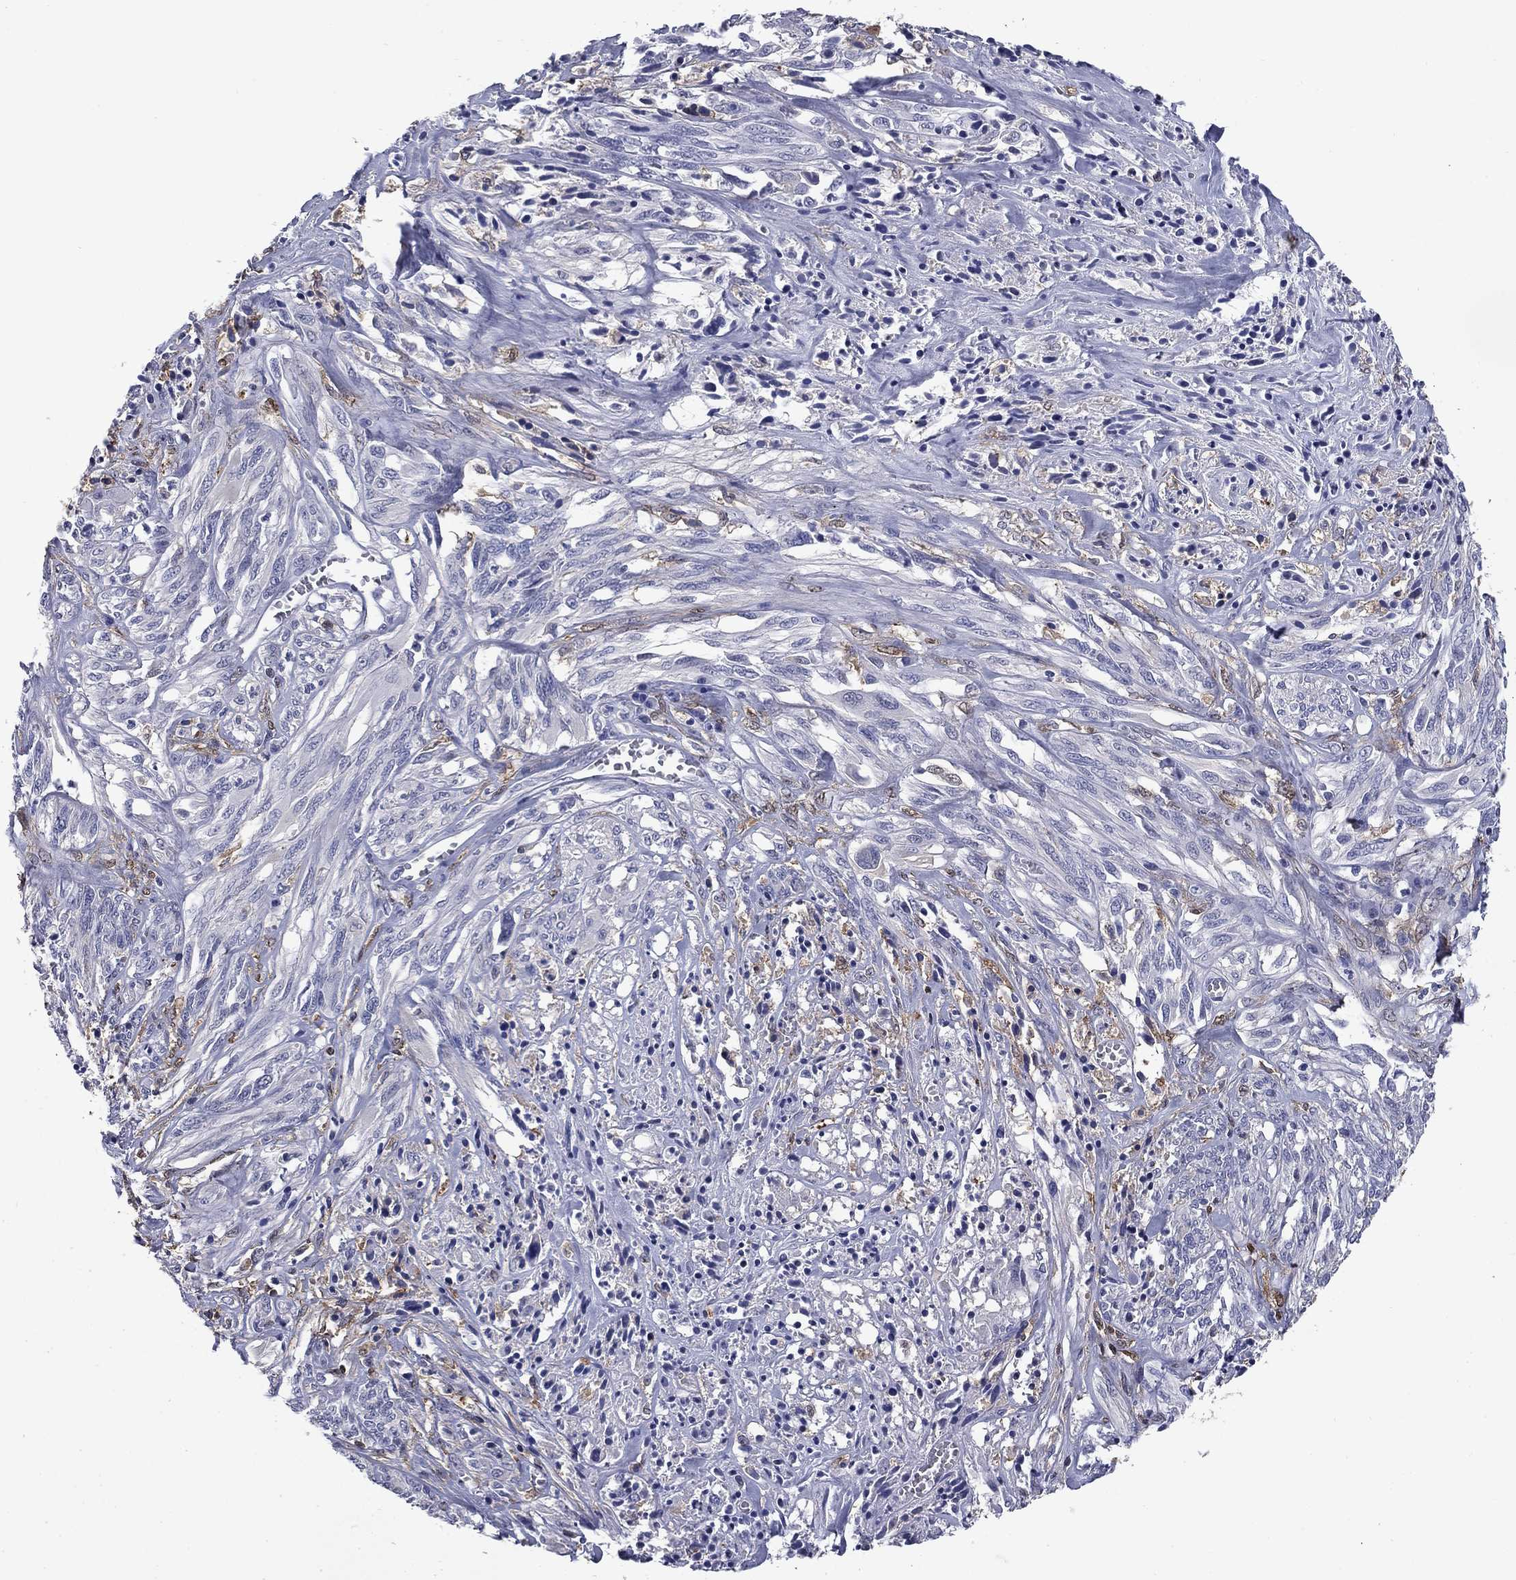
{"staining": {"intensity": "negative", "quantity": "none", "location": "none"}, "tissue": "melanoma", "cell_type": "Tumor cells", "image_type": "cancer", "snomed": [{"axis": "morphology", "description": "Malignant melanoma, NOS"}, {"axis": "topography", "description": "Skin"}], "caption": "Tumor cells are negative for brown protein staining in melanoma.", "gene": "BCL2L14", "patient": {"sex": "female", "age": 91}}